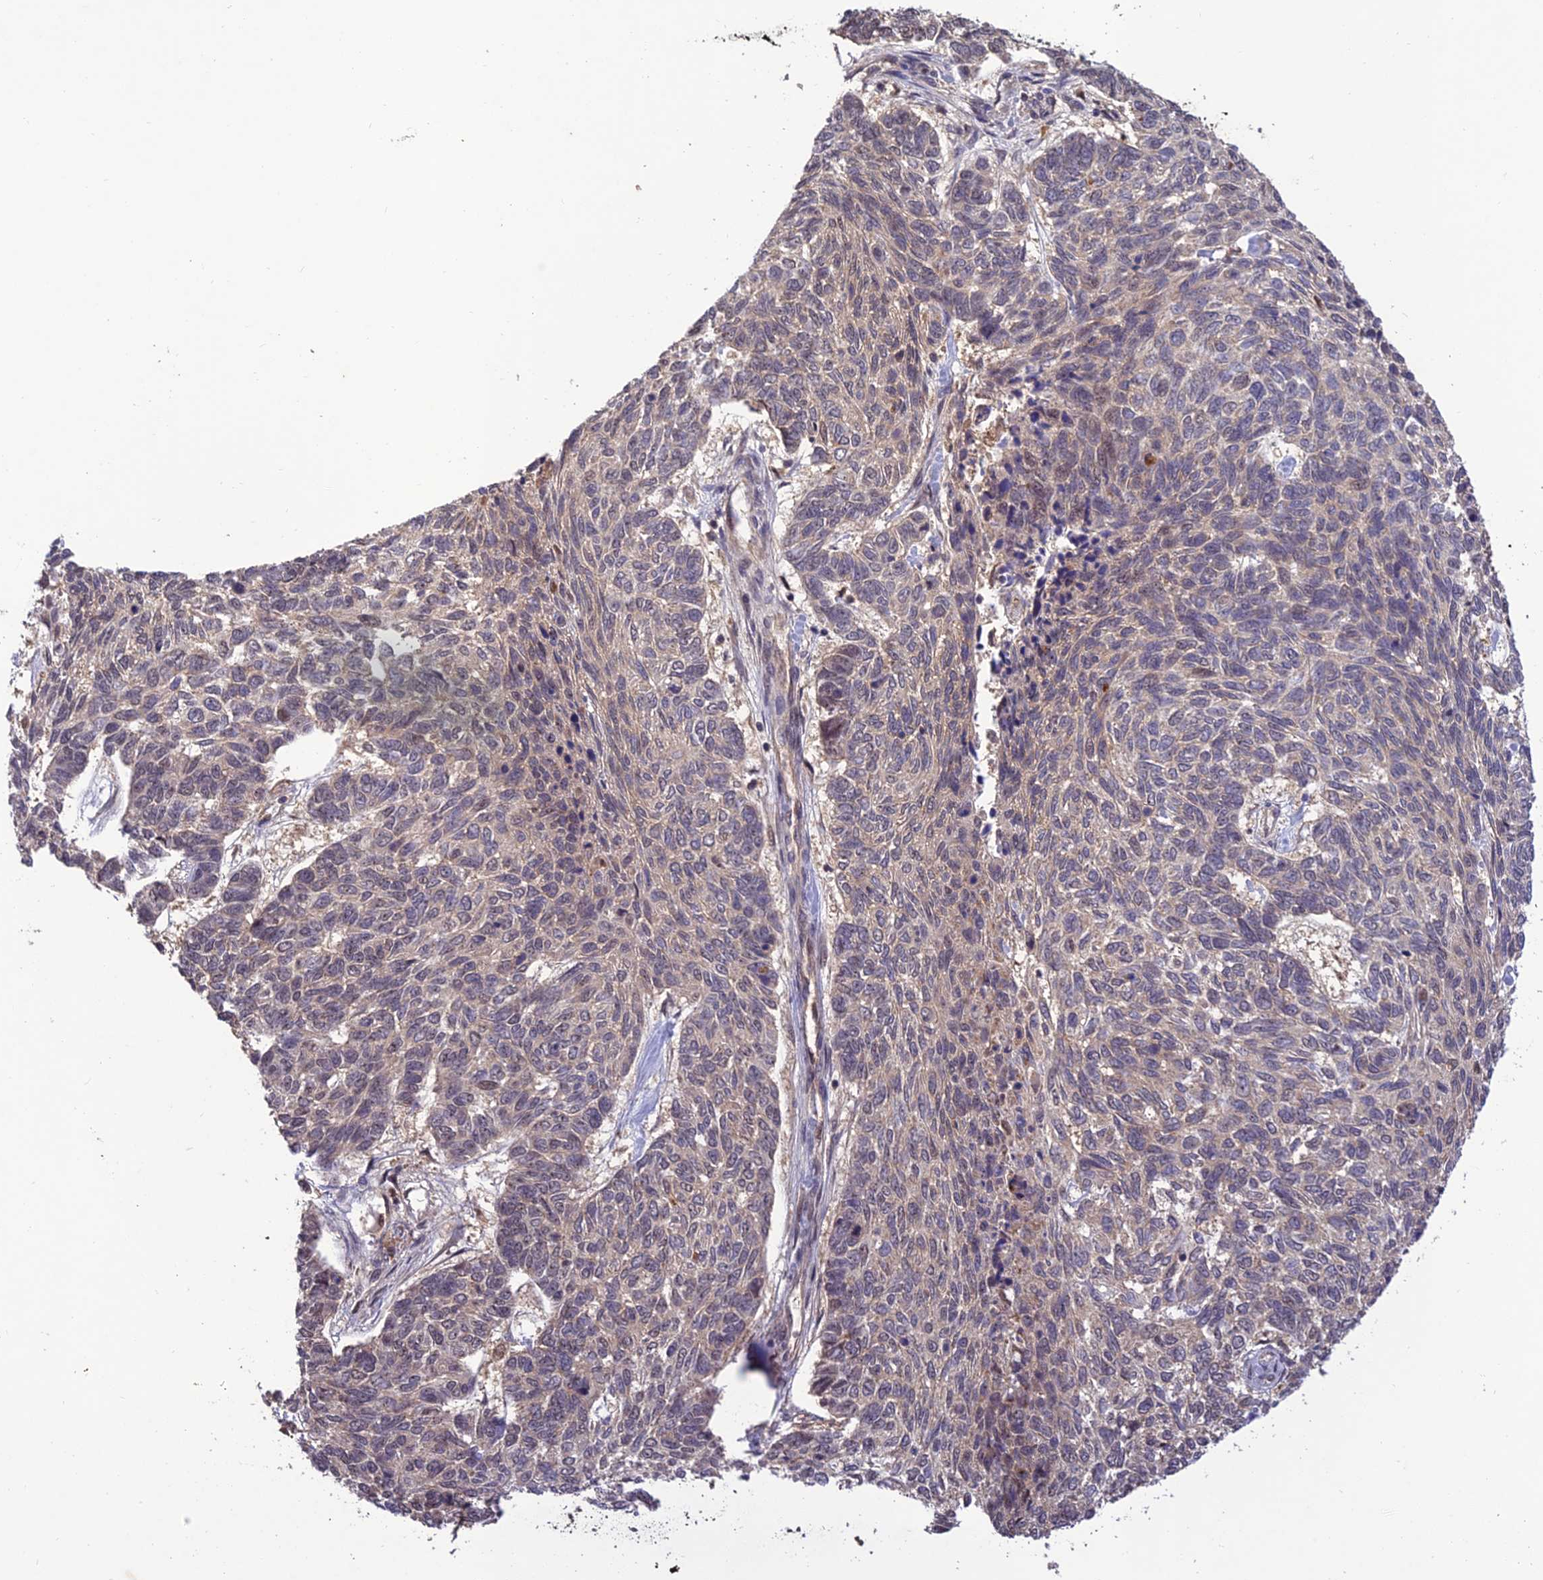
{"staining": {"intensity": "weak", "quantity": "25%-75%", "location": "cytoplasmic/membranous"}, "tissue": "skin cancer", "cell_type": "Tumor cells", "image_type": "cancer", "snomed": [{"axis": "morphology", "description": "Basal cell carcinoma"}, {"axis": "topography", "description": "Skin"}], "caption": "Skin cancer stained with DAB (3,3'-diaminobenzidine) immunohistochemistry reveals low levels of weak cytoplasmic/membranous expression in approximately 25%-75% of tumor cells.", "gene": "REV1", "patient": {"sex": "female", "age": 65}}